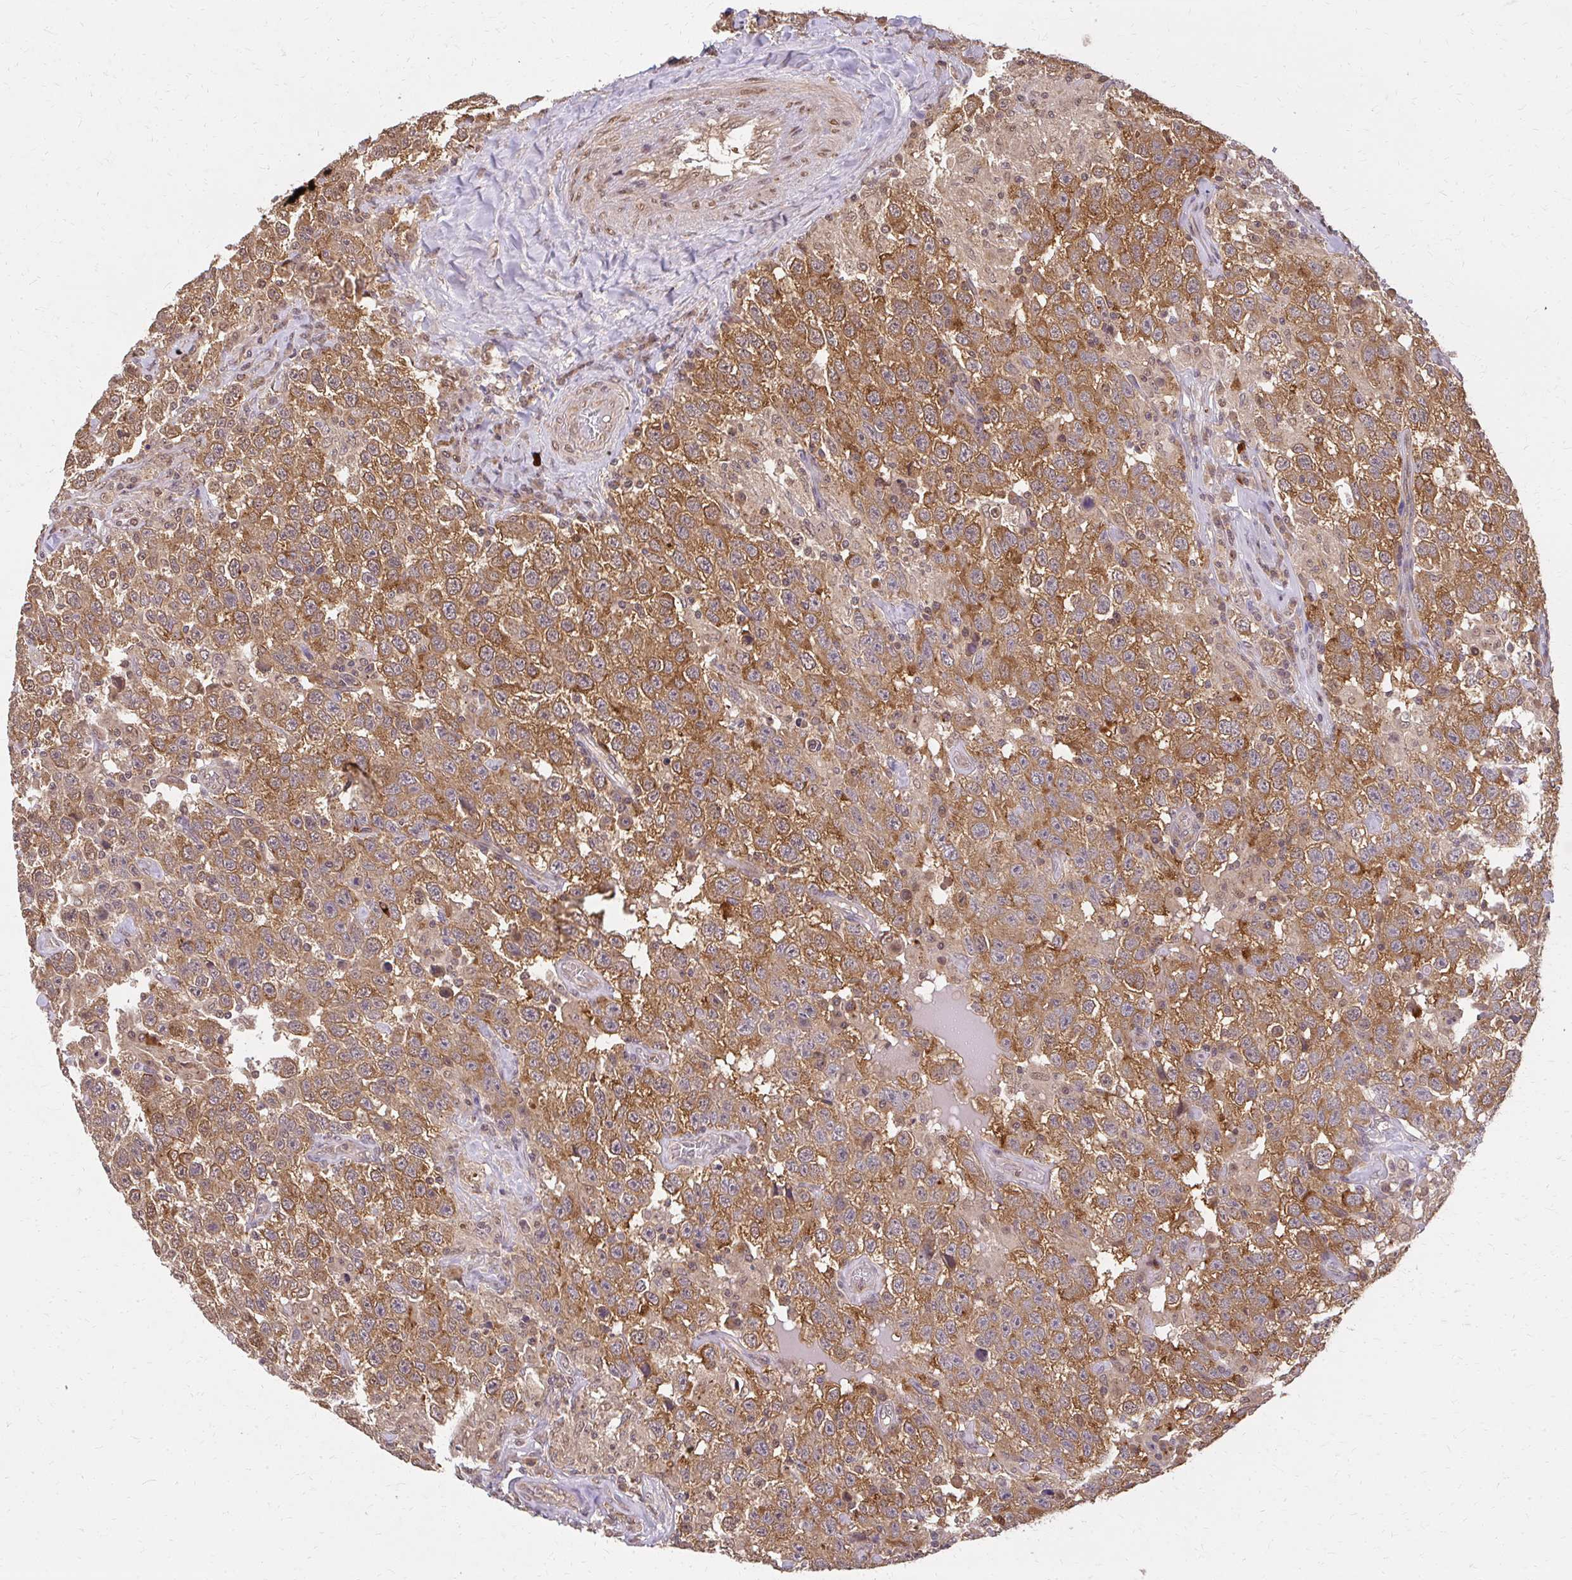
{"staining": {"intensity": "moderate", "quantity": ">75%", "location": "cytoplasmic/membranous"}, "tissue": "testis cancer", "cell_type": "Tumor cells", "image_type": "cancer", "snomed": [{"axis": "morphology", "description": "Seminoma, NOS"}, {"axis": "topography", "description": "Testis"}], "caption": "This photomicrograph displays immunohistochemistry staining of seminoma (testis), with medium moderate cytoplasmic/membranous expression in about >75% of tumor cells.", "gene": "LARS2", "patient": {"sex": "male", "age": 41}}